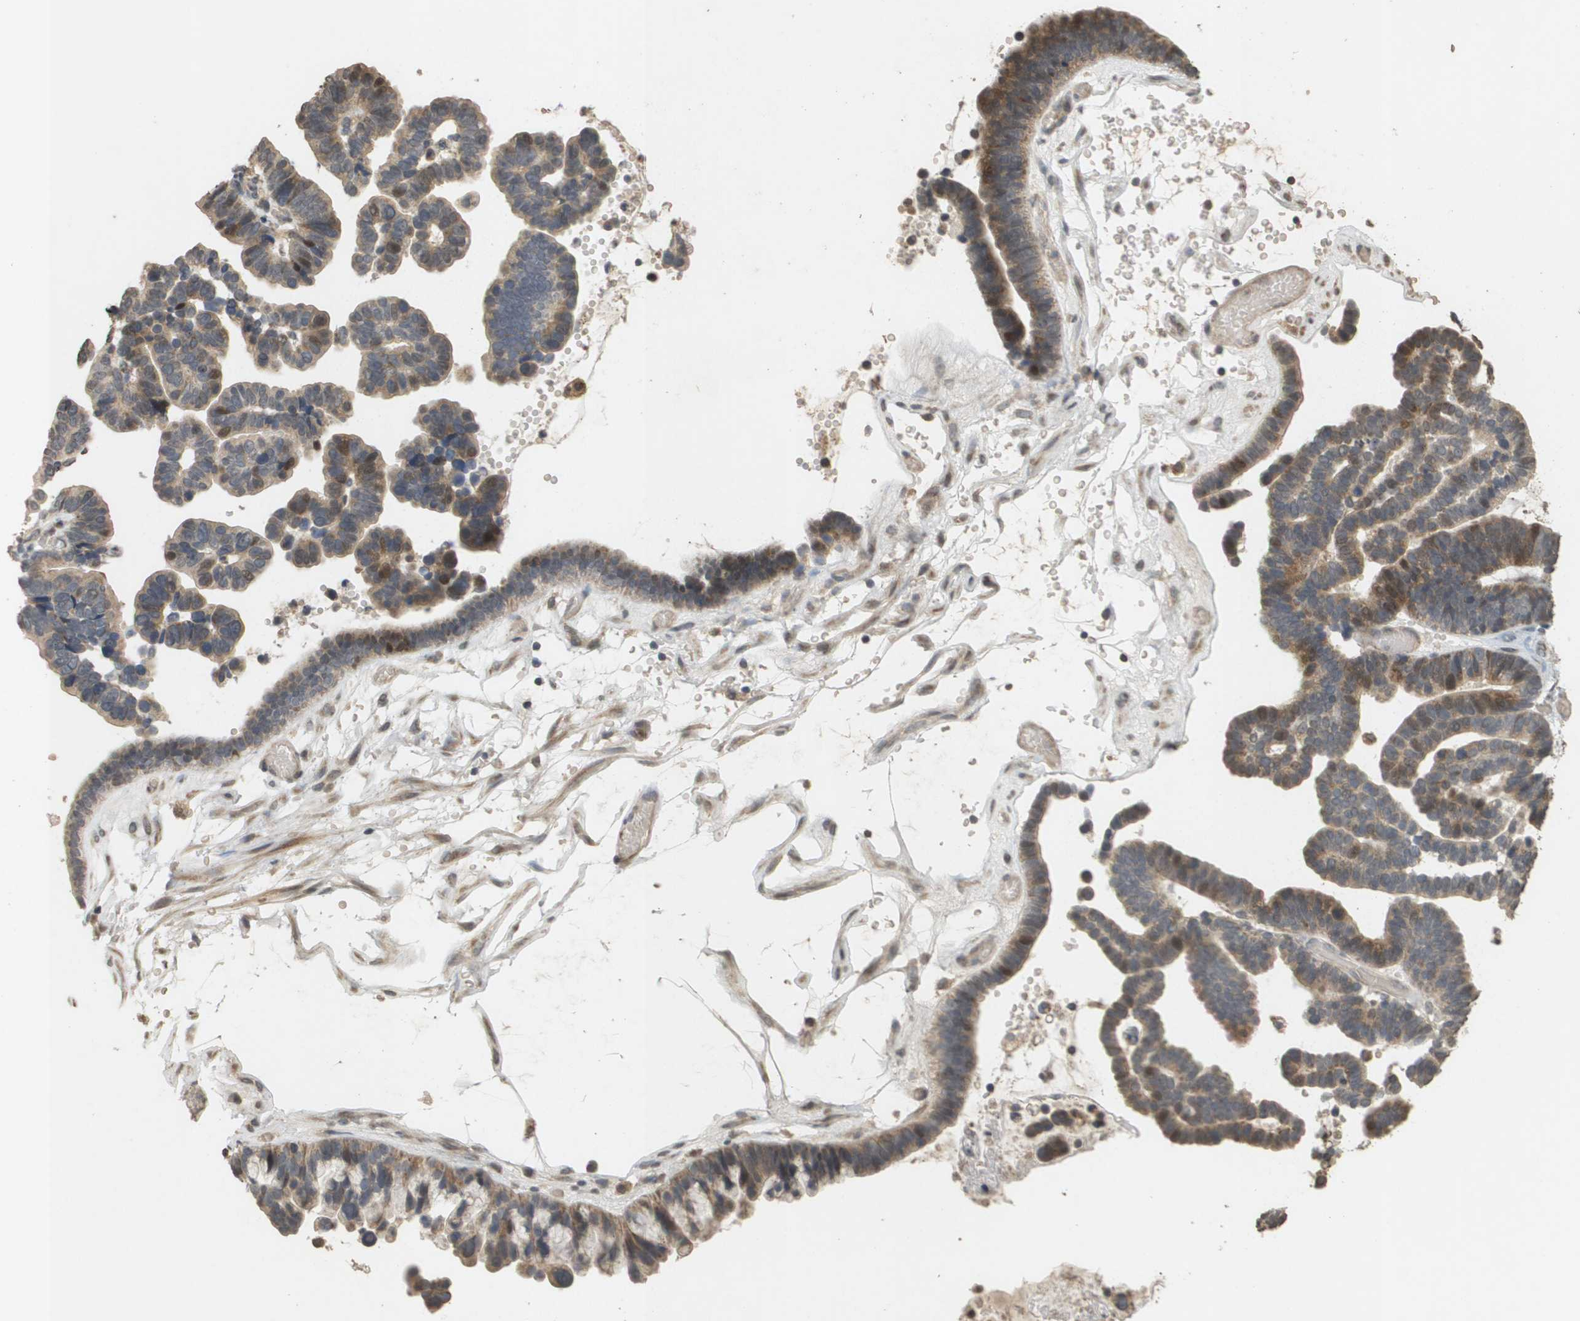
{"staining": {"intensity": "moderate", "quantity": ">75%", "location": "cytoplasmic/membranous"}, "tissue": "ovarian cancer", "cell_type": "Tumor cells", "image_type": "cancer", "snomed": [{"axis": "morphology", "description": "Cystadenocarcinoma, serous, NOS"}, {"axis": "topography", "description": "Ovary"}], "caption": "Moderate cytoplasmic/membranous staining is identified in about >75% of tumor cells in ovarian serous cystadenocarcinoma.", "gene": "RAB21", "patient": {"sex": "female", "age": 56}}